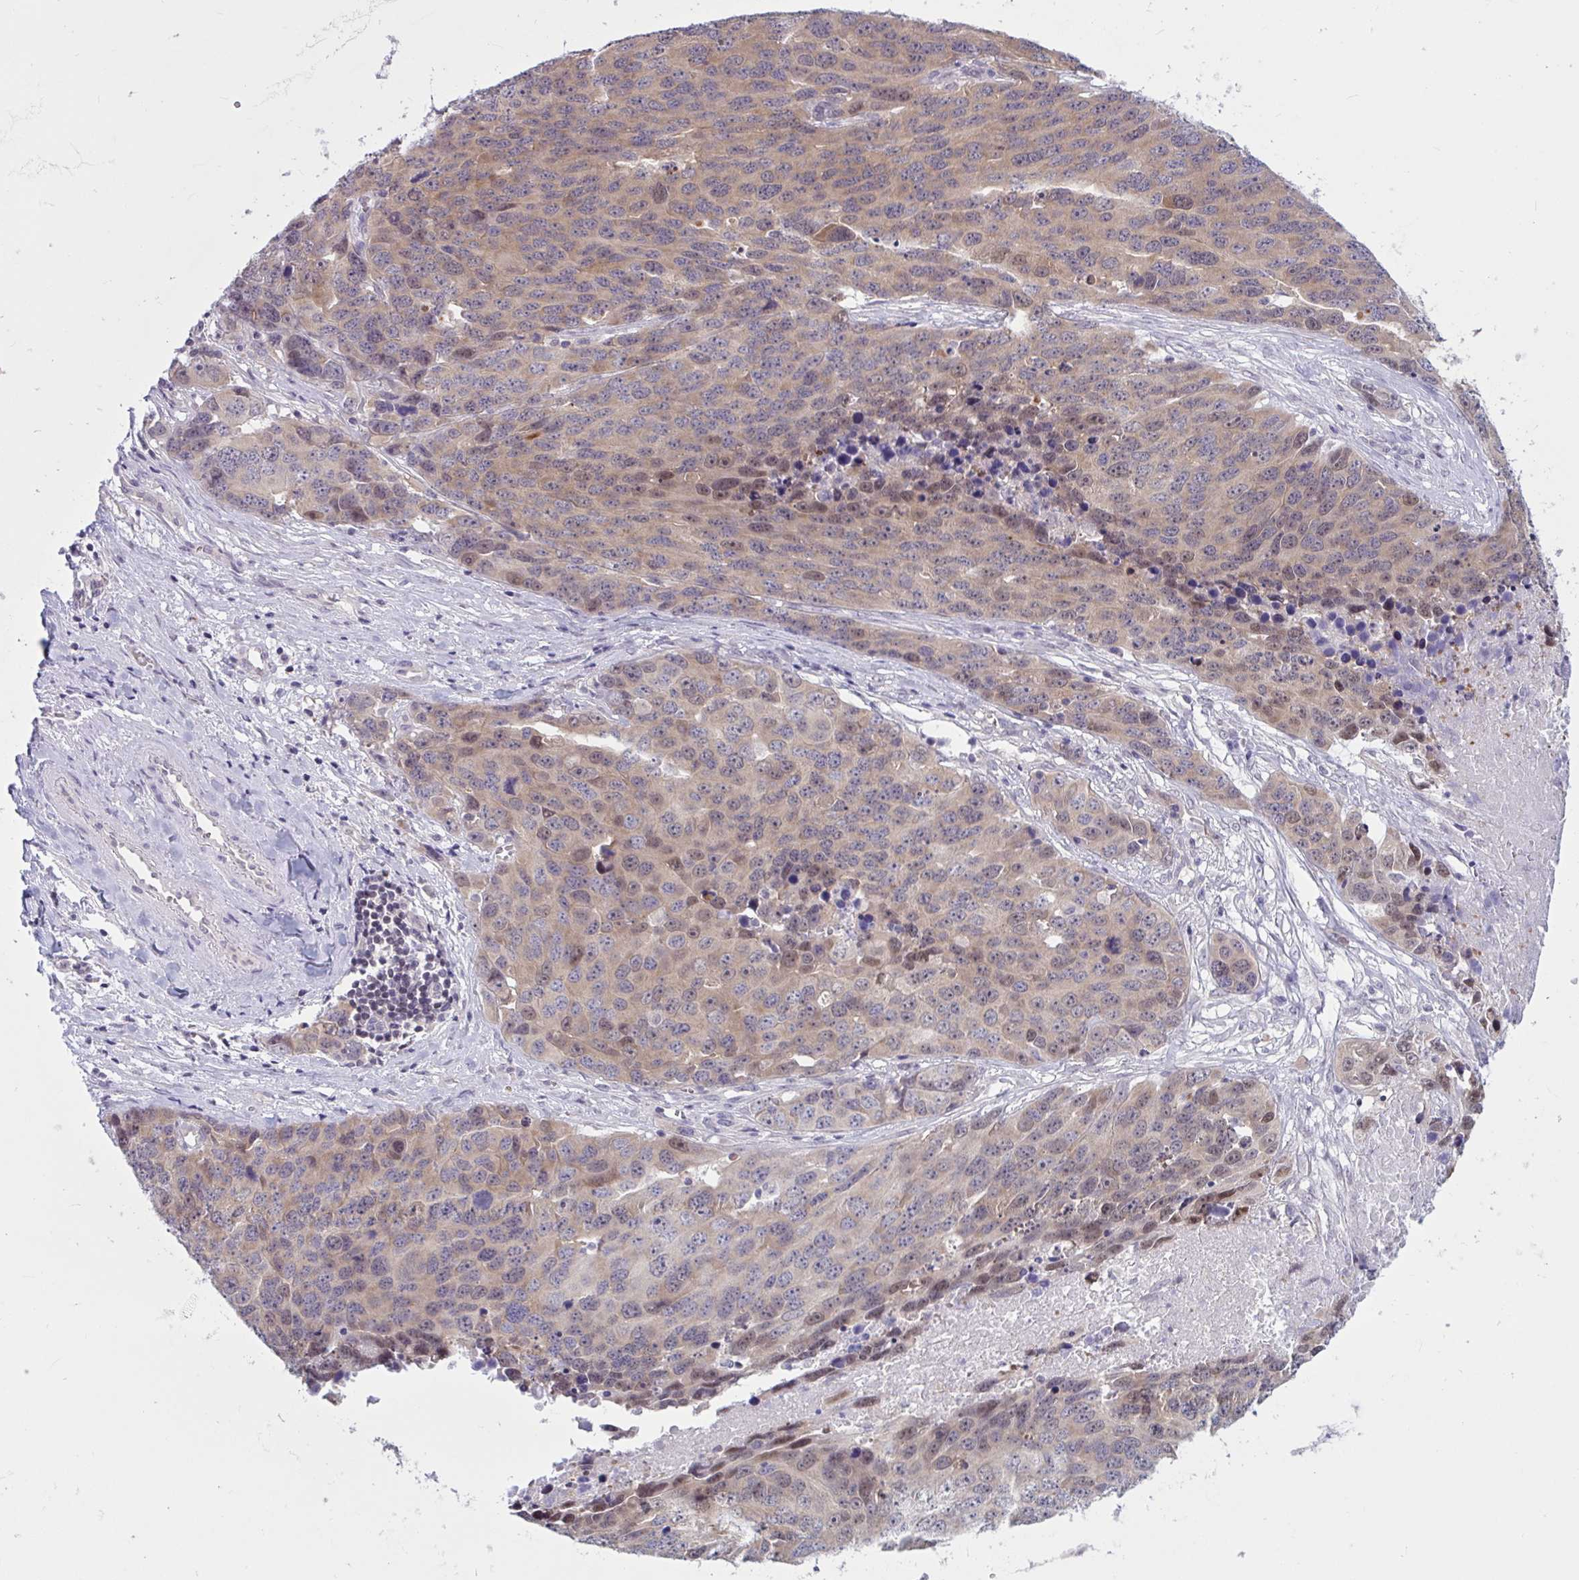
{"staining": {"intensity": "moderate", "quantity": "25%-75%", "location": "cytoplasmic/membranous,nuclear"}, "tissue": "ovarian cancer", "cell_type": "Tumor cells", "image_type": "cancer", "snomed": [{"axis": "morphology", "description": "Cystadenocarcinoma, serous, NOS"}, {"axis": "topography", "description": "Ovary"}], "caption": "The micrograph displays immunohistochemical staining of ovarian serous cystadenocarcinoma. There is moderate cytoplasmic/membranous and nuclear positivity is present in approximately 25%-75% of tumor cells.", "gene": "TSN", "patient": {"sex": "female", "age": 76}}